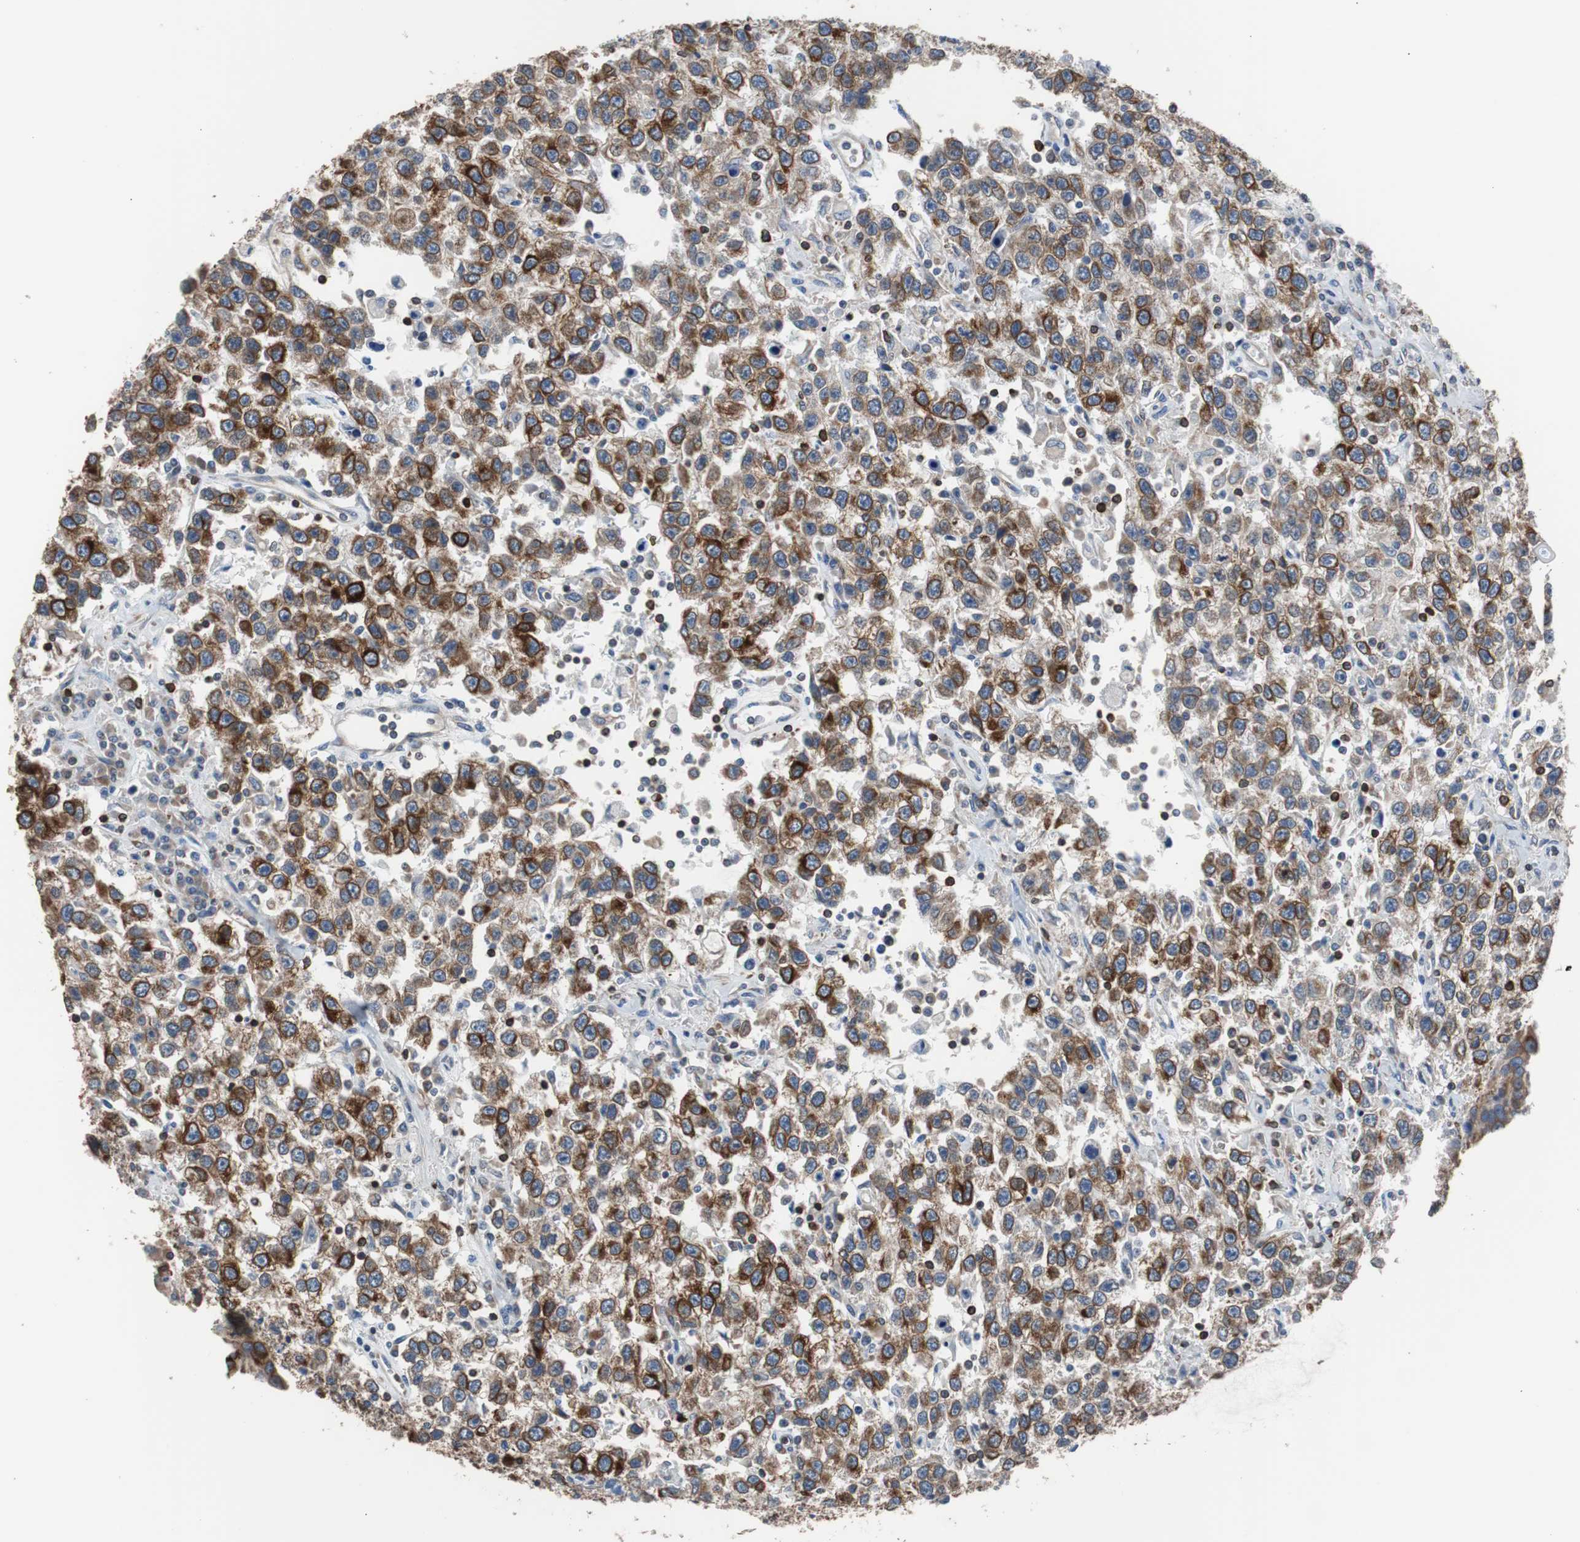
{"staining": {"intensity": "strong", "quantity": ">75%", "location": "cytoplasmic/membranous"}, "tissue": "testis cancer", "cell_type": "Tumor cells", "image_type": "cancer", "snomed": [{"axis": "morphology", "description": "Seminoma, NOS"}, {"axis": "topography", "description": "Testis"}], "caption": "DAB immunohistochemical staining of human testis cancer exhibits strong cytoplasmic/membranous protein staining in approximately >75% of tumor cells. (Brightfield microscopy of DAB IHC at high magnification).", "gene": "PBXIP1", "patient": {"sex": "male", "age": 41}}